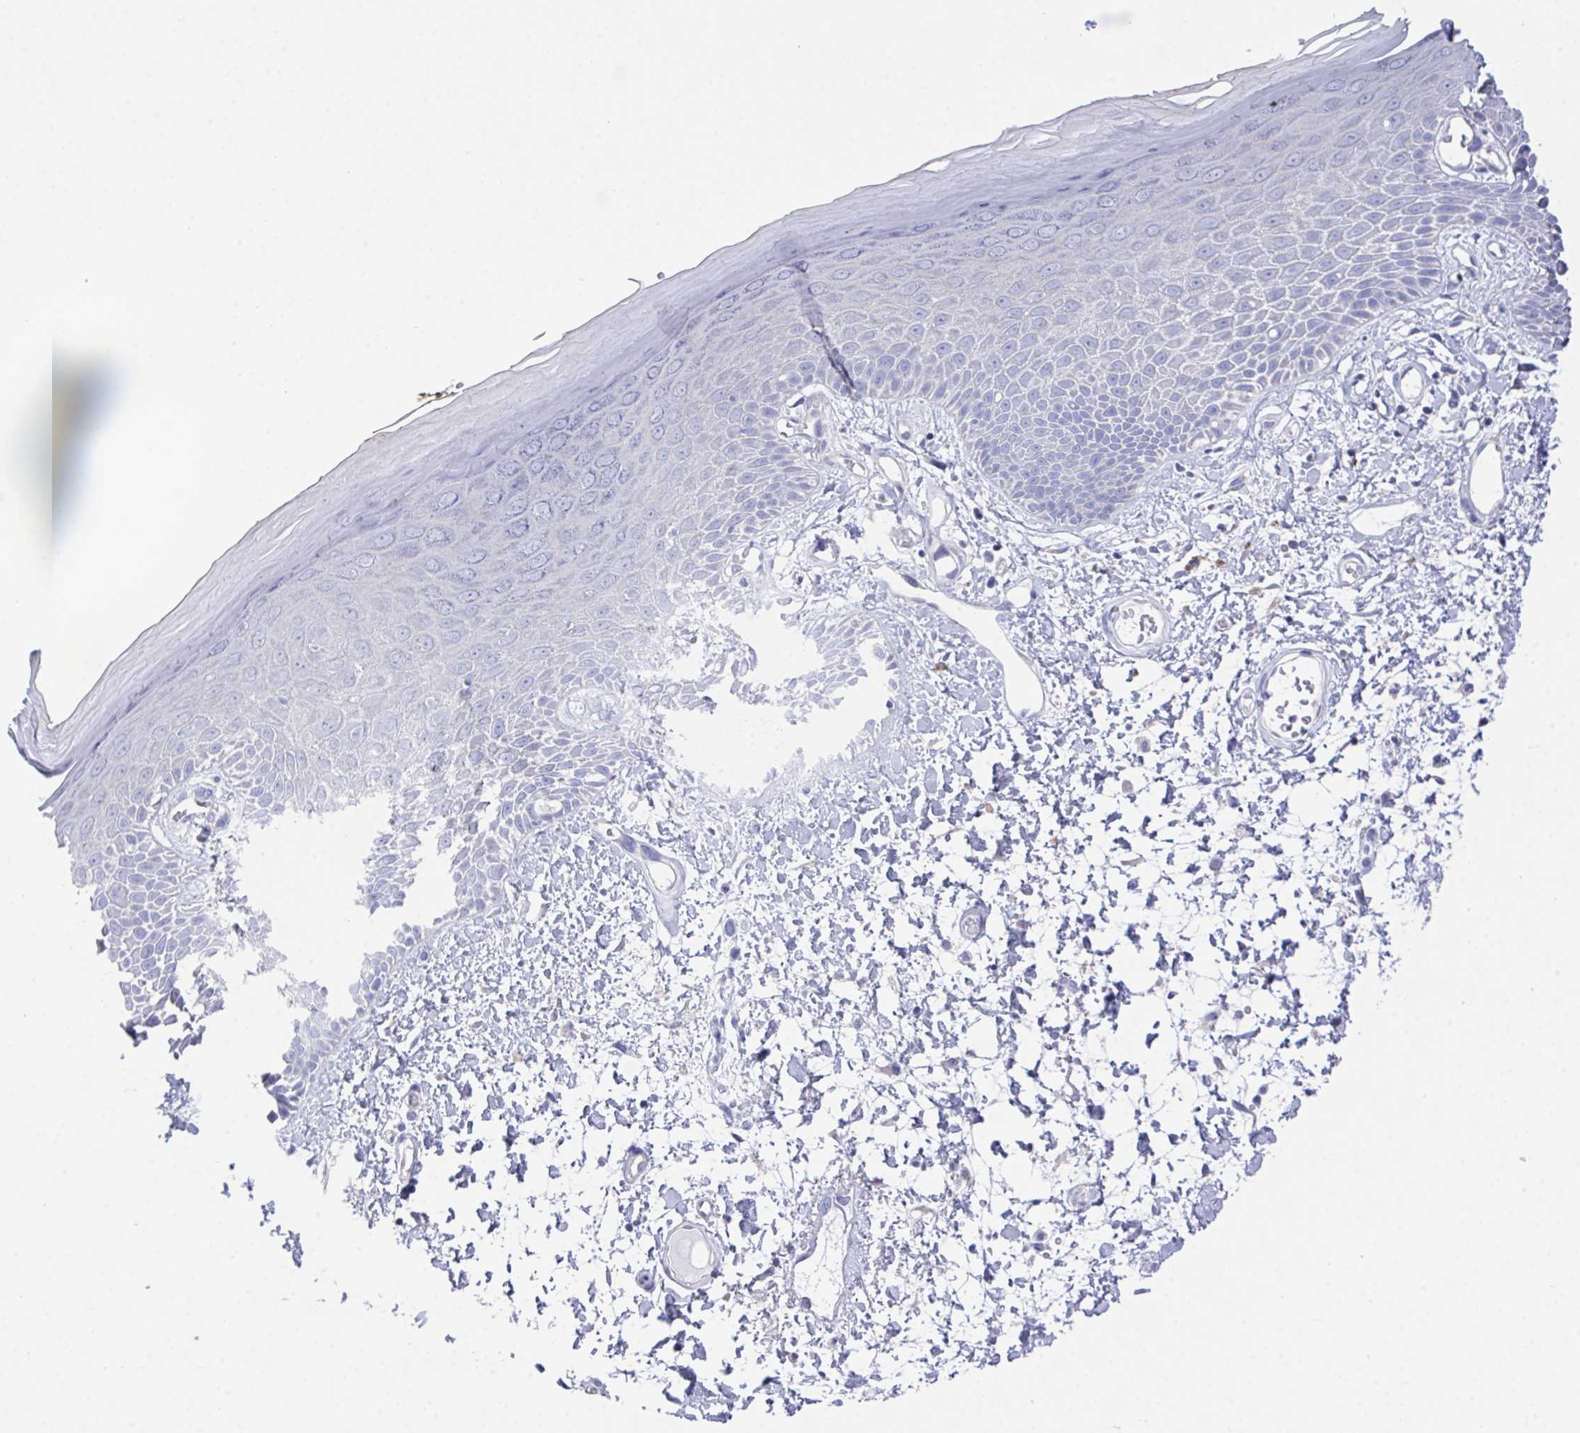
{"staining": {"intensity": "negative", "quantity": "none", "location": "none"}, "tissue": "skin", "cell_type": "Epidermal cells", "image_type": "normal", "snomed": [{"axis": "morphology", "description": "Normal tissue, NOS"}, {"axis": "topography", "description": "Anal"}, {"axis": "topography", "description": "Peripheral nerve tissue"}], "caption": "High power microscopy histopathology image of an immunohistochemistry (IHC) micrograph of normal skin, revealing no significant staining in epidermal cells. The staining was performed using DAB (3,3'-diaminobenzidine) to visualize the protein expression in brown, while the nuclei were stained in blue with hematoxylin (Magnification: 20x).", "gene": "PRG3", "patient": {"sex": "male", "age": 78}}